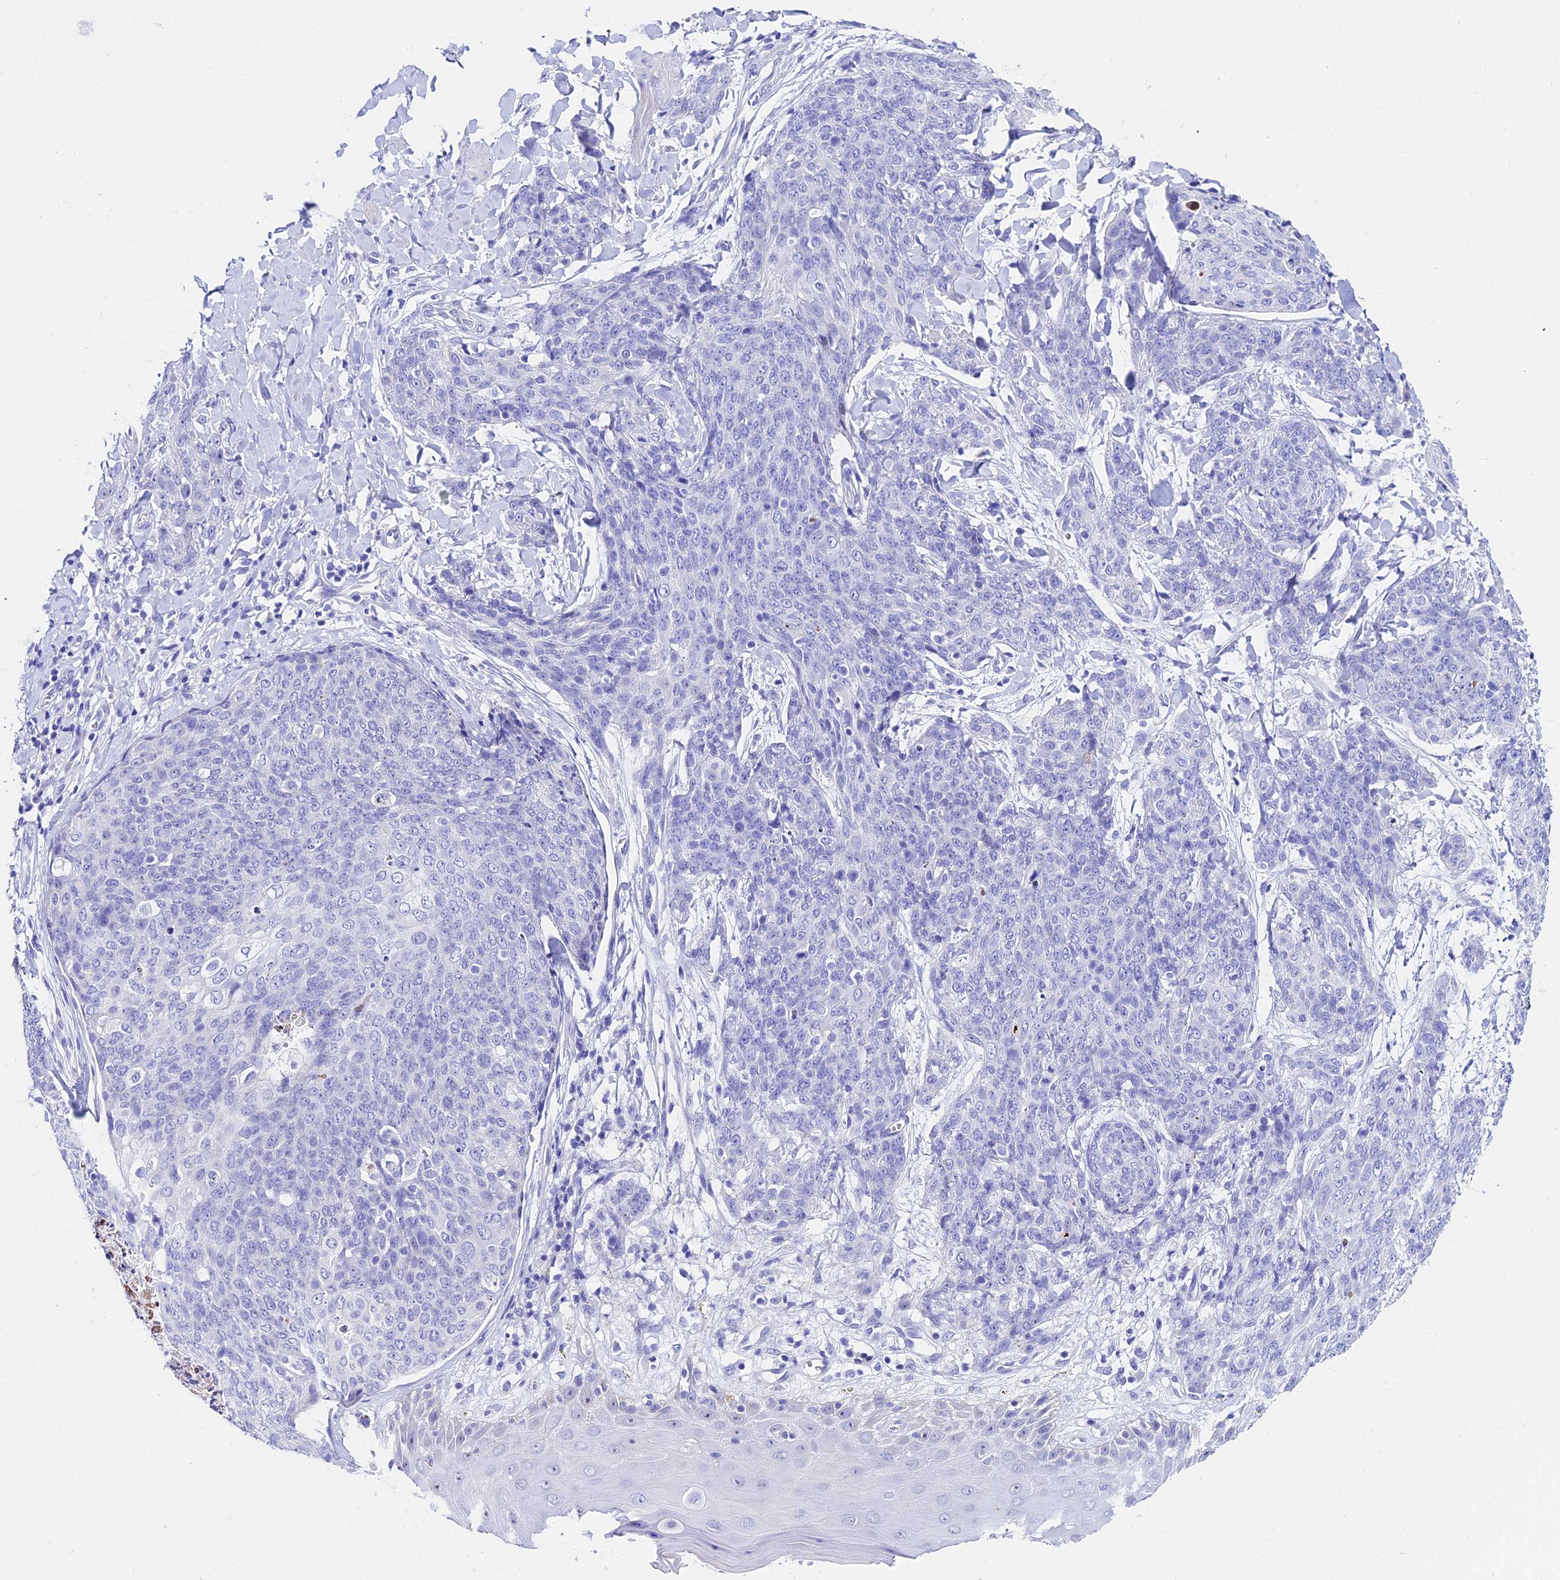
{"staining": {"intensity": "negative", "quantity": "none", "location": "none"}, "tissue": "skin cancer", "cell_type": "Tumor cells", "image_type": "cancer", "snomed": [{"axis": "morphology", "description": "Squamous cell carcinoma, NOS"}, {"axis": "topography", "description": "Skin"}, {"axis": "topography", "description": "Vulva"}], "caption": "Photomicrograph shows no protein expression in tumor cells of squamous cell carcinoma (skin) tissue.", "gene": "CEP41", "patient": {"sex": "female", "age": 85}}